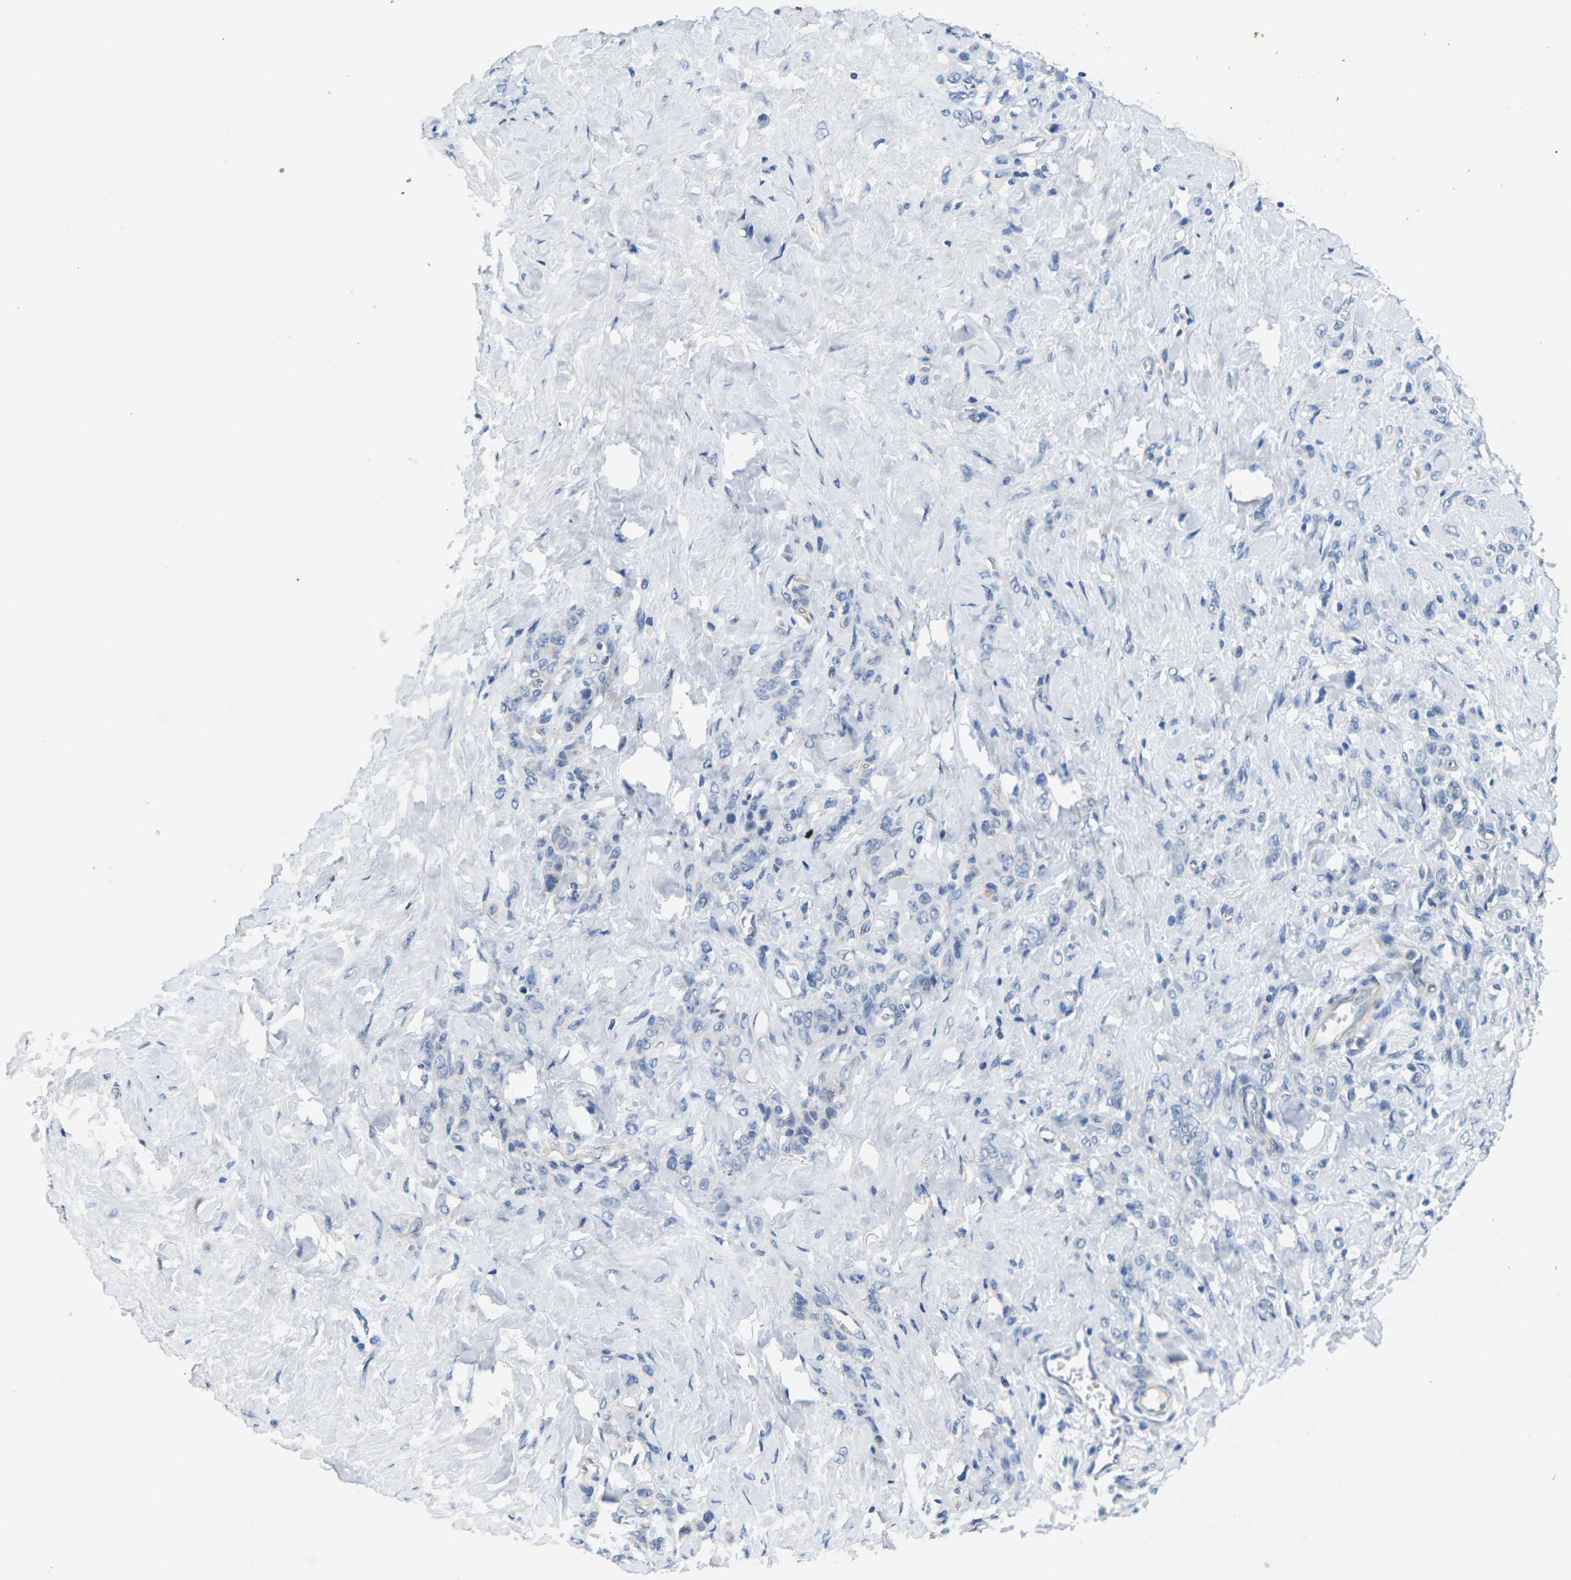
{"staining": {"intensity": "negative", "quantity": "none", "location": "none"}, "tissue": "stomach cancer", "cell_type": "Tumor cells", "image_type": "cancer", "snomed": [{"axis": "morphology", "description": "Adenocarcinoma, NOS"}, {"axis": "topography", "description": "Stomach"}], "caption": "High magnification brightfield microscopy of stomach cancer (adenocarcinoma) stained with DAB (brown) and counterstained with hematoxylin (blue): tumor cells show no significant staining.", "gene": "ITGA5", "patient": {"sex": "male", "age": 82}}